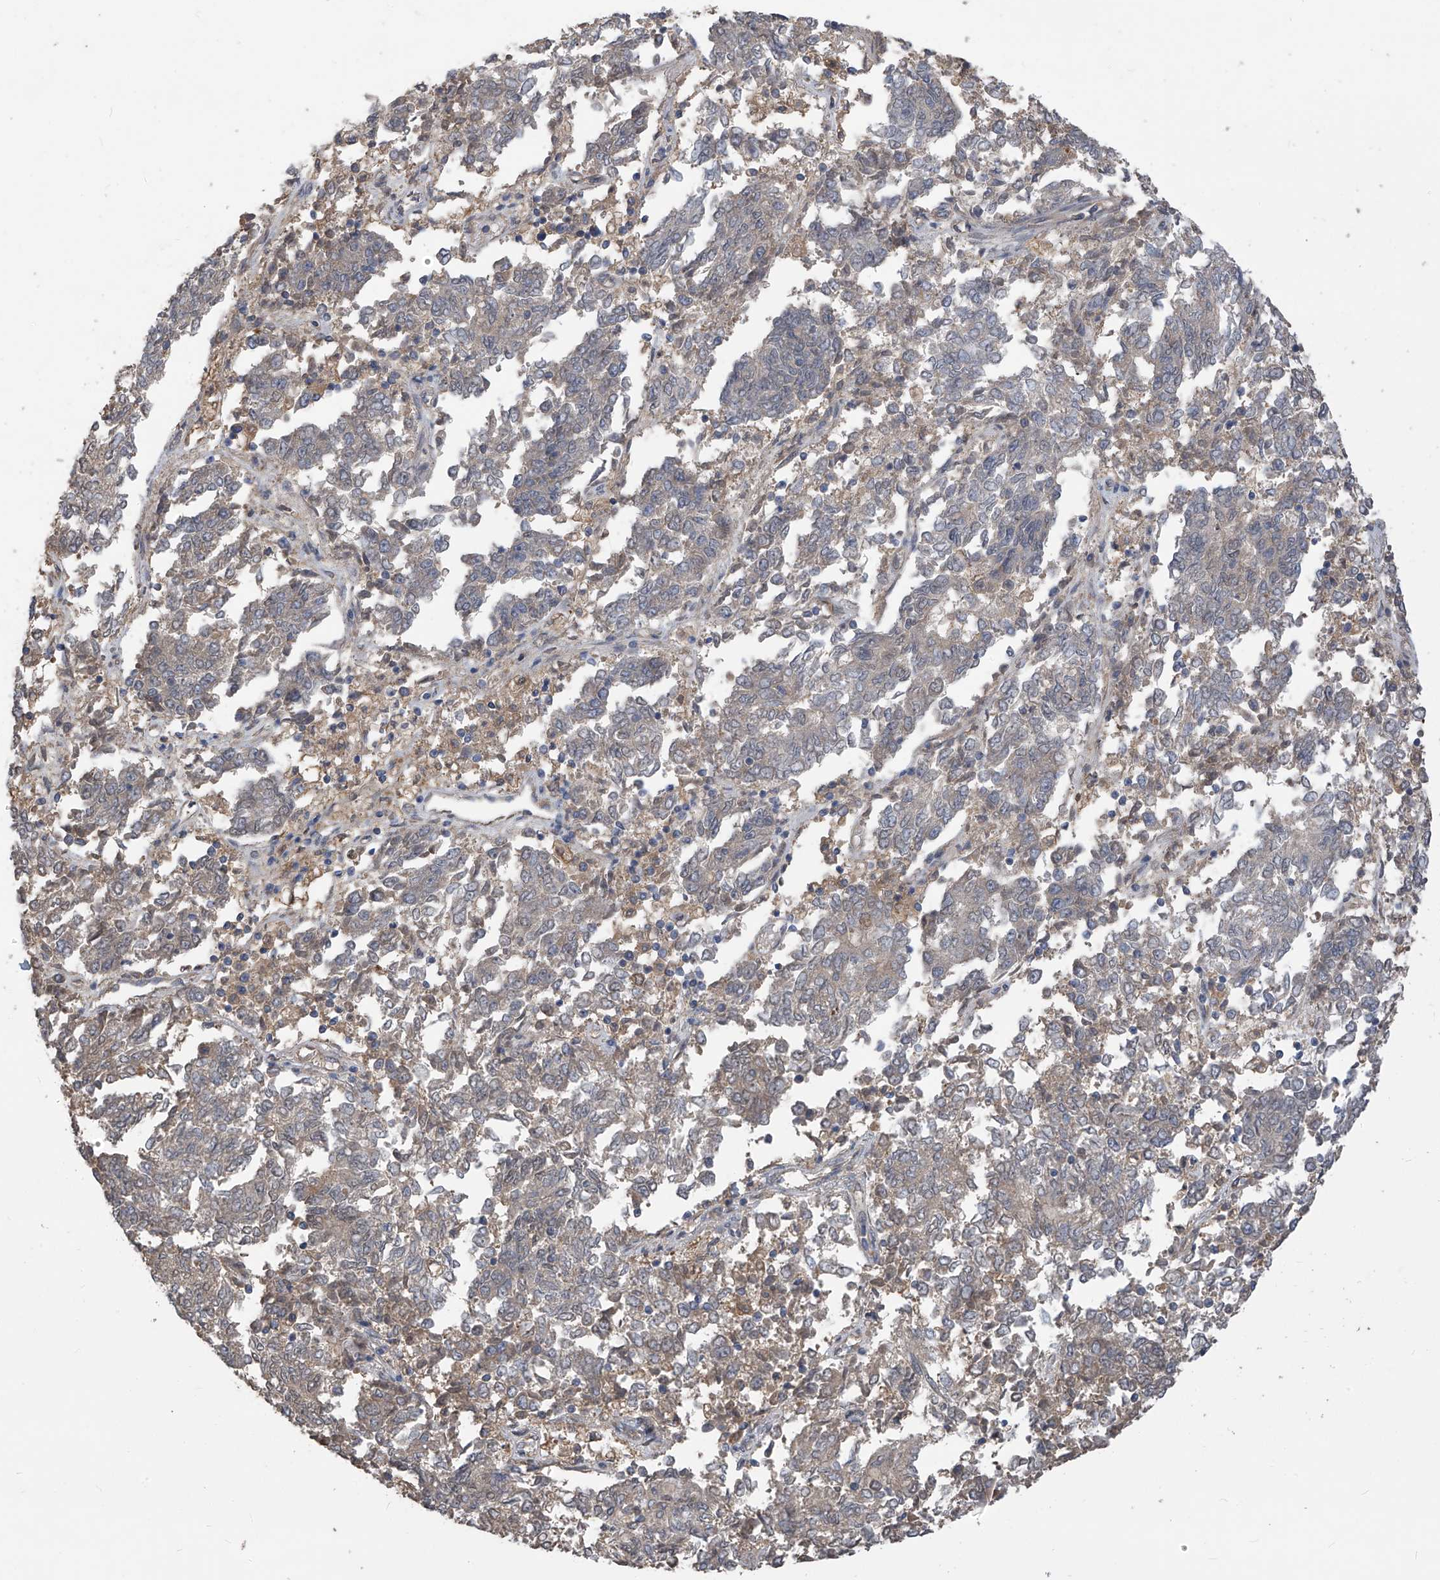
{"staining": {"intensity": "weak", "quantity": "<25%", "location": "cytoplasmic/membranous"}, "tissue": "endometrial cancer", "cell_type": "Tumor cells", "image_type": "cancer", "snomed": [{"axis": "morphology", "description": "Adenocarcinoma, NOS"}, {"axis": "topography", "description": "Endometrium"}], "caption": "This is an immunohistochemistry image of endometrial adenocarcinoma. There is no positivity in tumor cells.", "gene": "PHACTR4", "patient": {"sex": "female", "age": 80}}